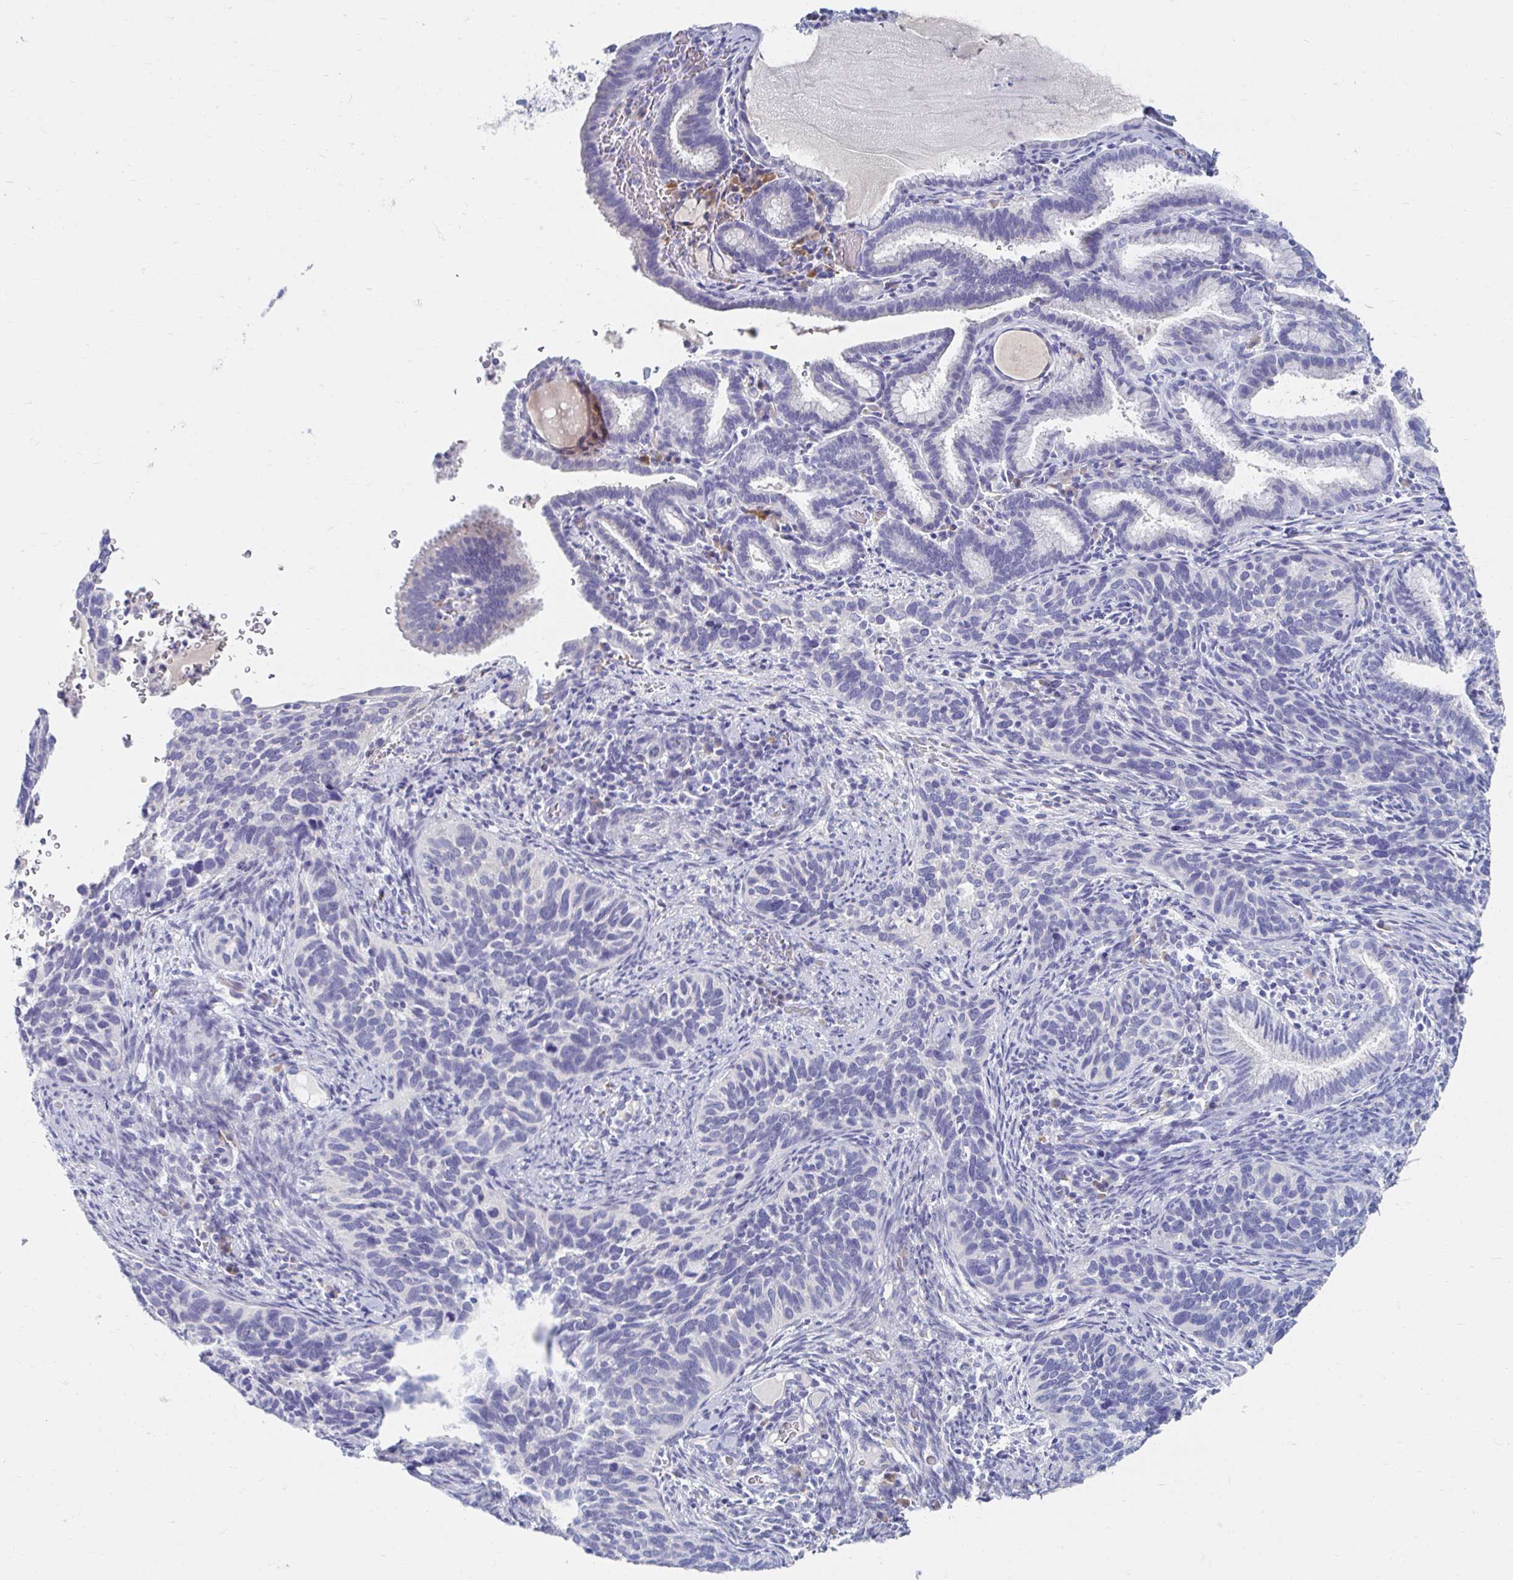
{"staining": {"intensity": "negative", "quantity": "none", "location": "none"}, "tissue": "cervical cancer", "cell_type": "Tumor cells", "image_type": "cancer", "snomed": [{"axis": "morphology", "description": "Squamous cell carcinoma, NOS"}, {"axis": "topography", "description": "Cervix"}], "caption": "The micrograph reveals no significant positivity in tumor cells of cervical cancer.", "gene": "MYLK2", "patient": {"sex": "female", "age": 51}}